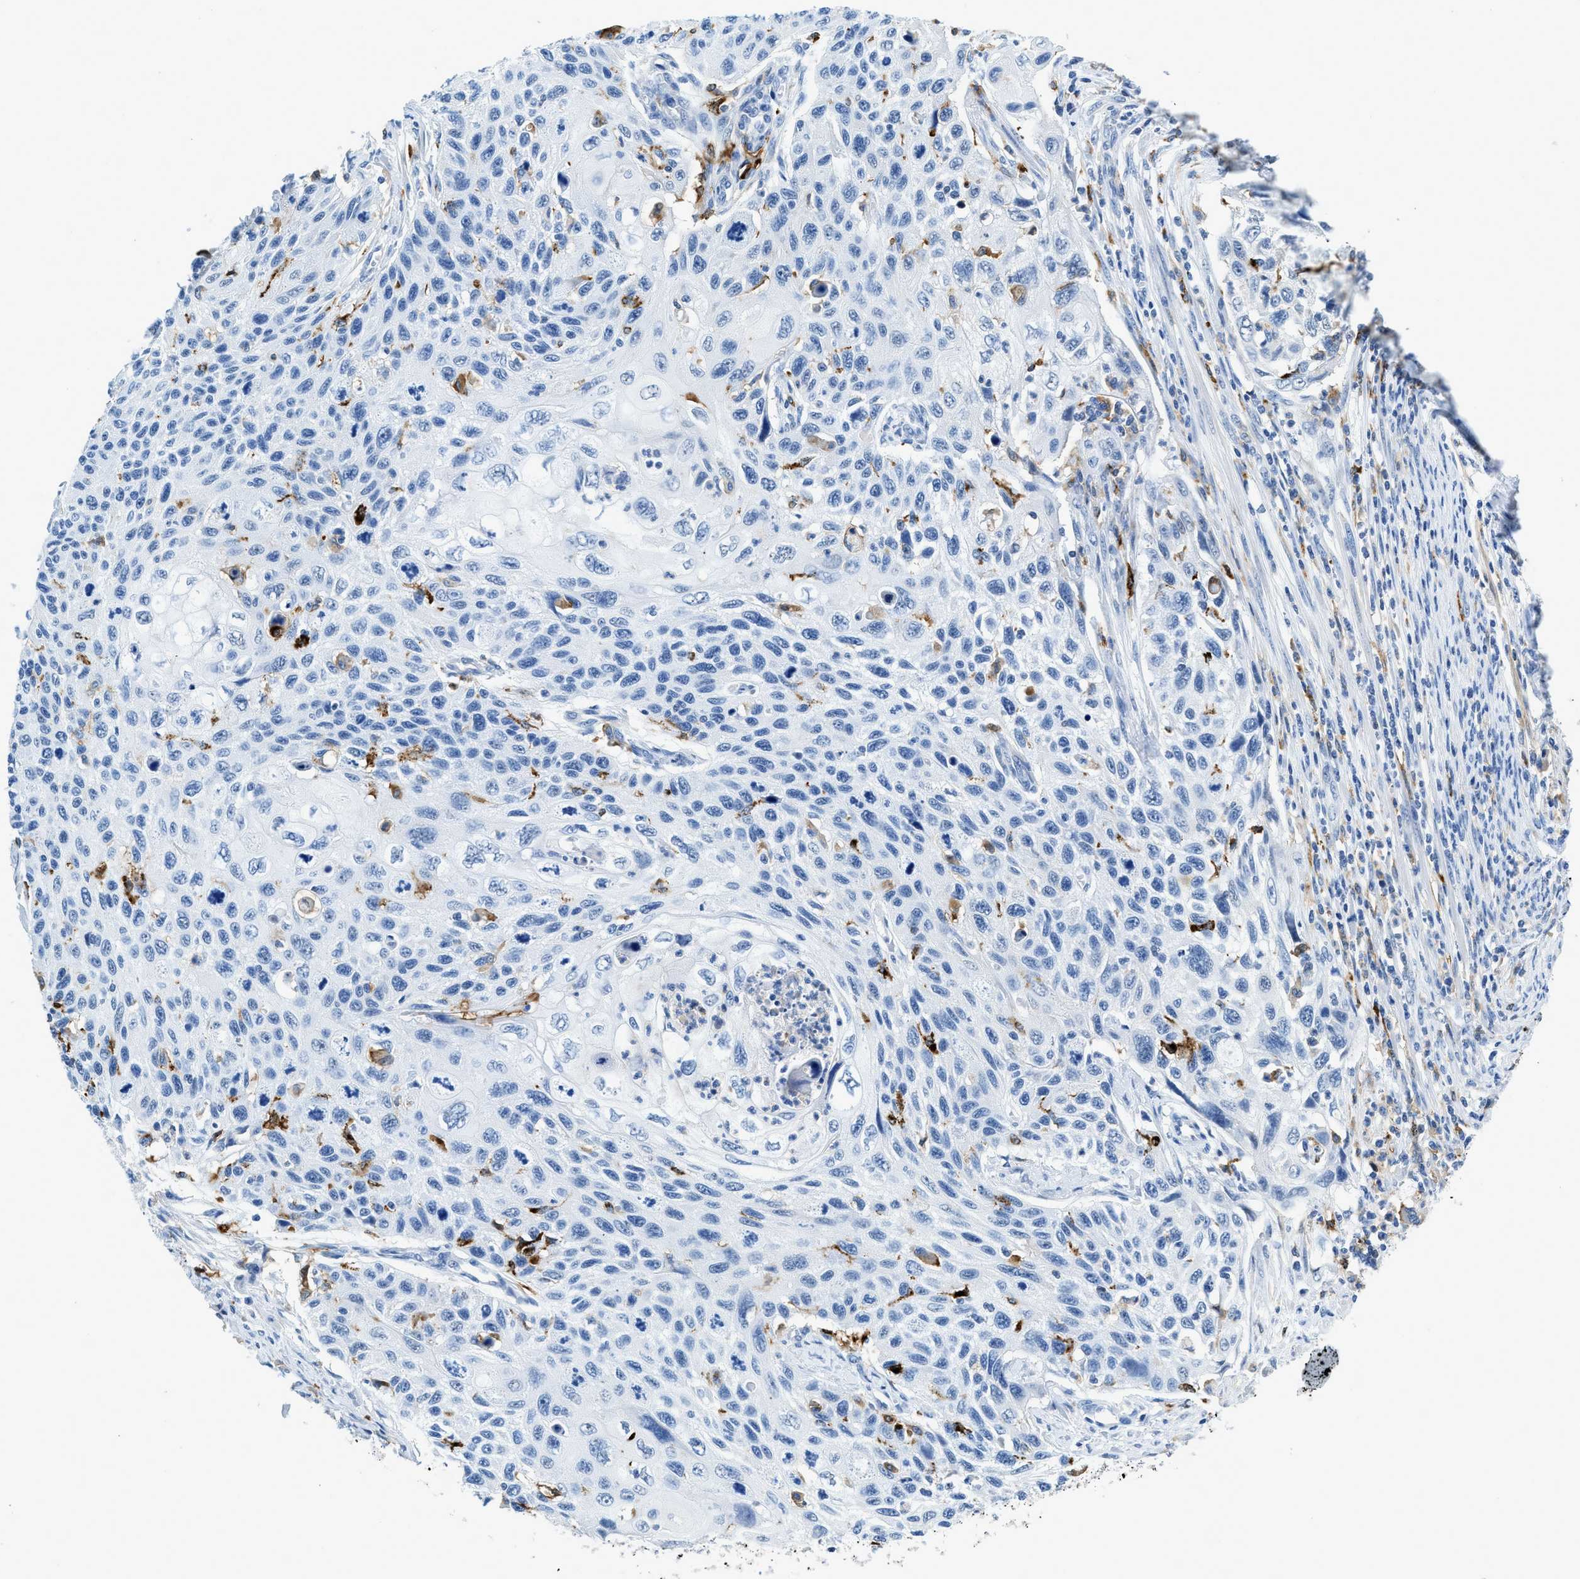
{"staining": {"intensity": "negative", "quantity": "none", "location": "none"}, "tissue": "cervical cancer", "cell_type": "Tumor cells", "image_type": "cancer", "snomed": [{"axis": "morphology", "description": "Squamous cell carcinoma, NOS"}, {"axis": "topography", "description": "Cervix"}], "caption": "This is an immunohistochemistry photomicrograph of cervical squamous cell carcinoma. There is no expression in tumor cells.", "gene": "CD226", "patient": {"sex": "female", "age": 70}}